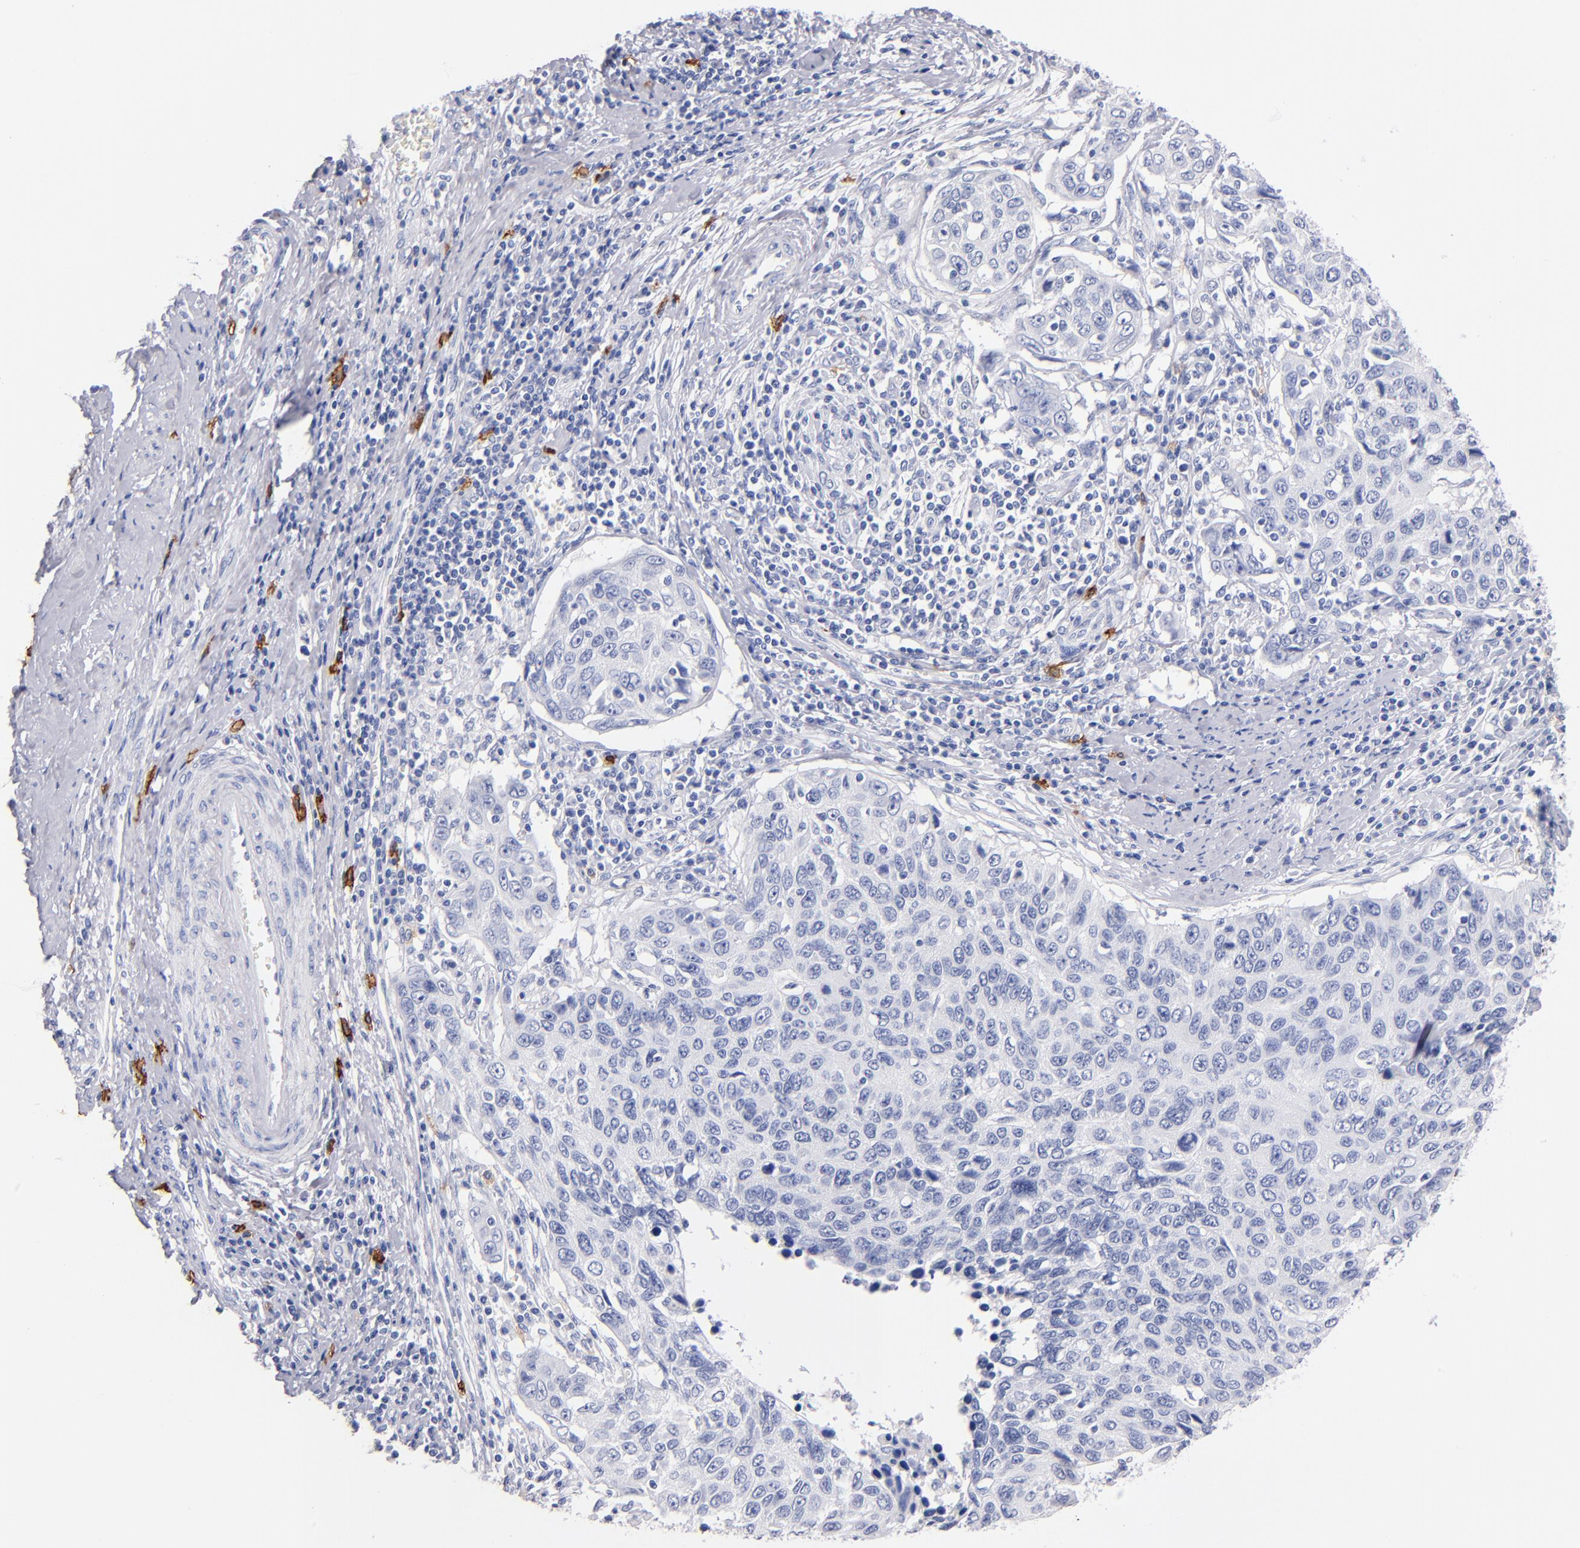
{"staining": {"intensity": "negative", "quantity": "none", "location": "none"}, "tissue": "cervical cancer", "cell_type": "Tumor cells", "image_type": "cancer", "snomed": [{"axis": "morphology", "description": "Squamous cell carcinoma, NOS"}, {"axis": "topography", "description": "Cervix"}], "caption": "Immunohistochemistry (IHC) of cervical squamous cell carcinoma exhibits no expression in tumor cells.", "gene": "KIT", "patient": {"sex": "female", "age": 53}}